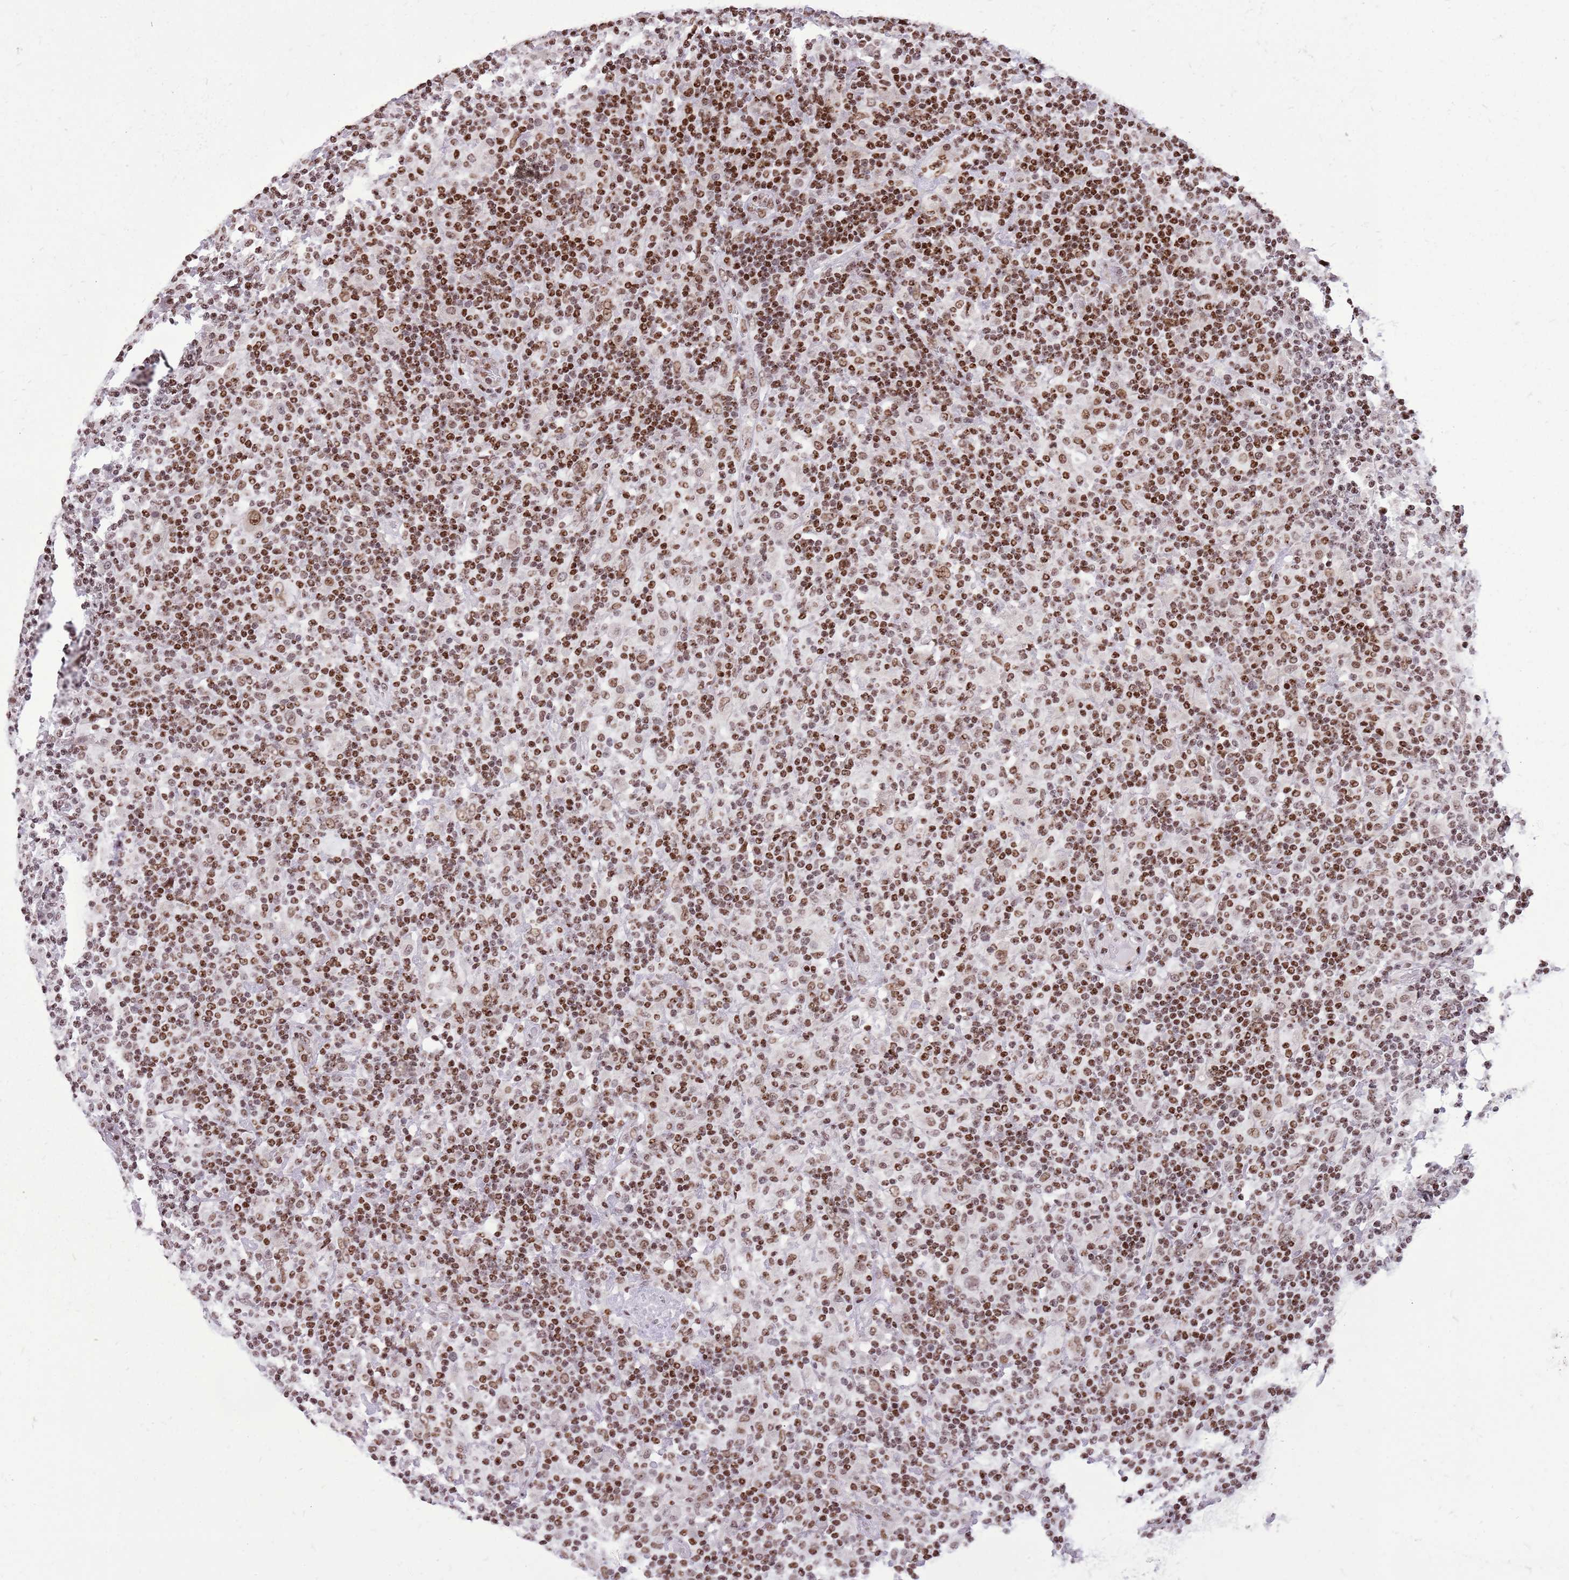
{"staining": {"intensity": "weak", "quantity": ">75%", "location": "nuclear"}, "tissue": "lymphoma", "cell_type": "Tumor cells", "image_type": "cancer", "snomed": [{"axis": "morphology", "description": "Hodgkin's disease, NOS"}, {"axis": "topography", "description": "Lymph node"}], "caption": "Protein analysis of lymphoma tissue displays weak nuclear staining in about >75% of tumor cells.", "gene": "WASHC4", "patient": {"sex": "male", "age": 70}}